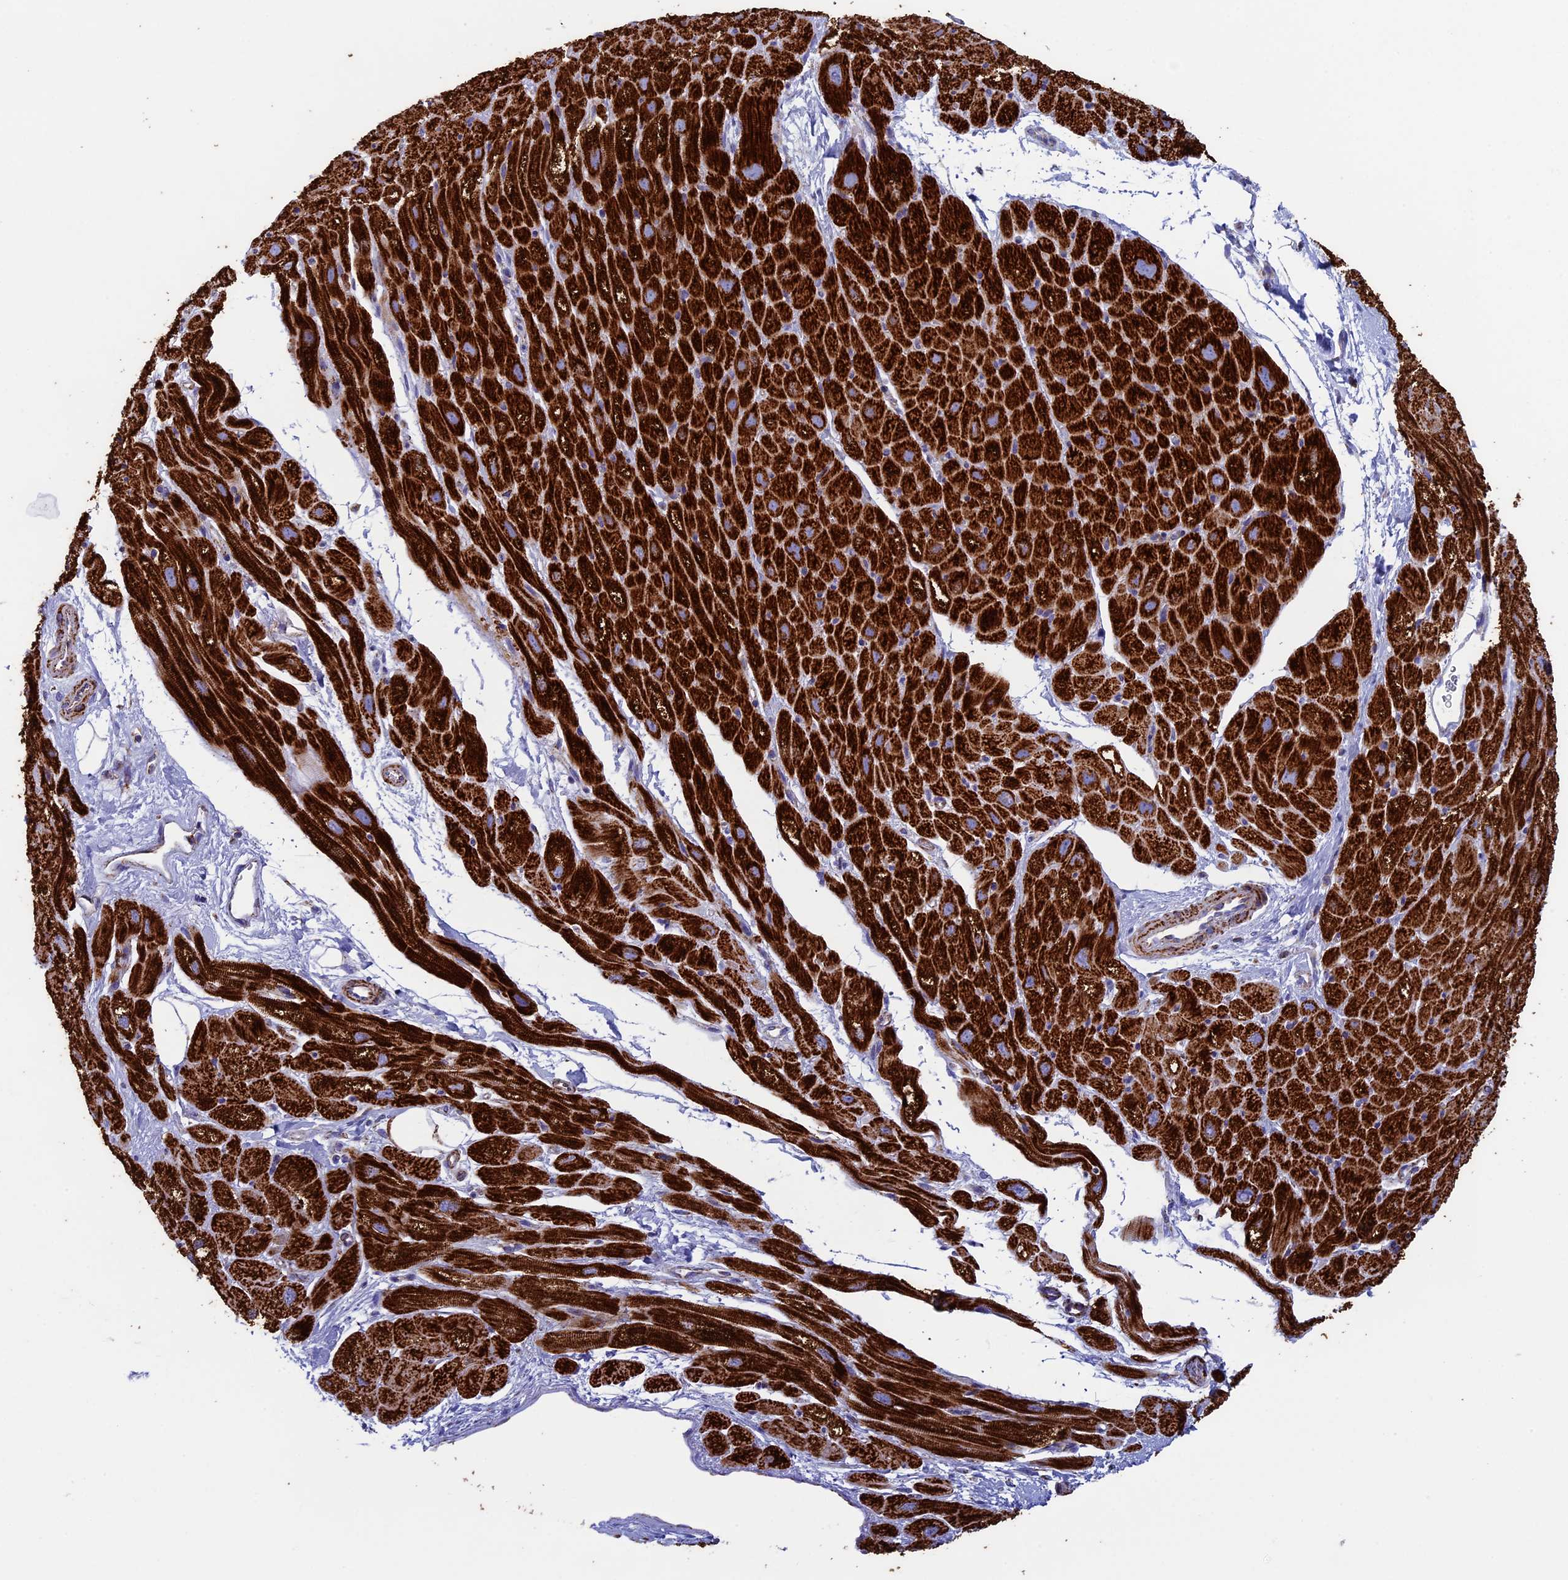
{"staining": {"intensity": "strong", "quantity": ">75%", "location": "cytoplasmic/membranous"}, "tissue": "heart muscle", "cell_type": "Cardiomyocytes", "image_type": "normal", "snomed": [{"axis": "morphology", "description": "Normal tissue, NOS"}, {"axis": "topography", "description": "Heart"}], "caption": "Cardiomyocytes display strong cytoplasmic/membranous positivity in about >75% of cells in benign heart muscle.", "gene": "UQCRFS1", "patient": {"sex": "male", "age": 50}}